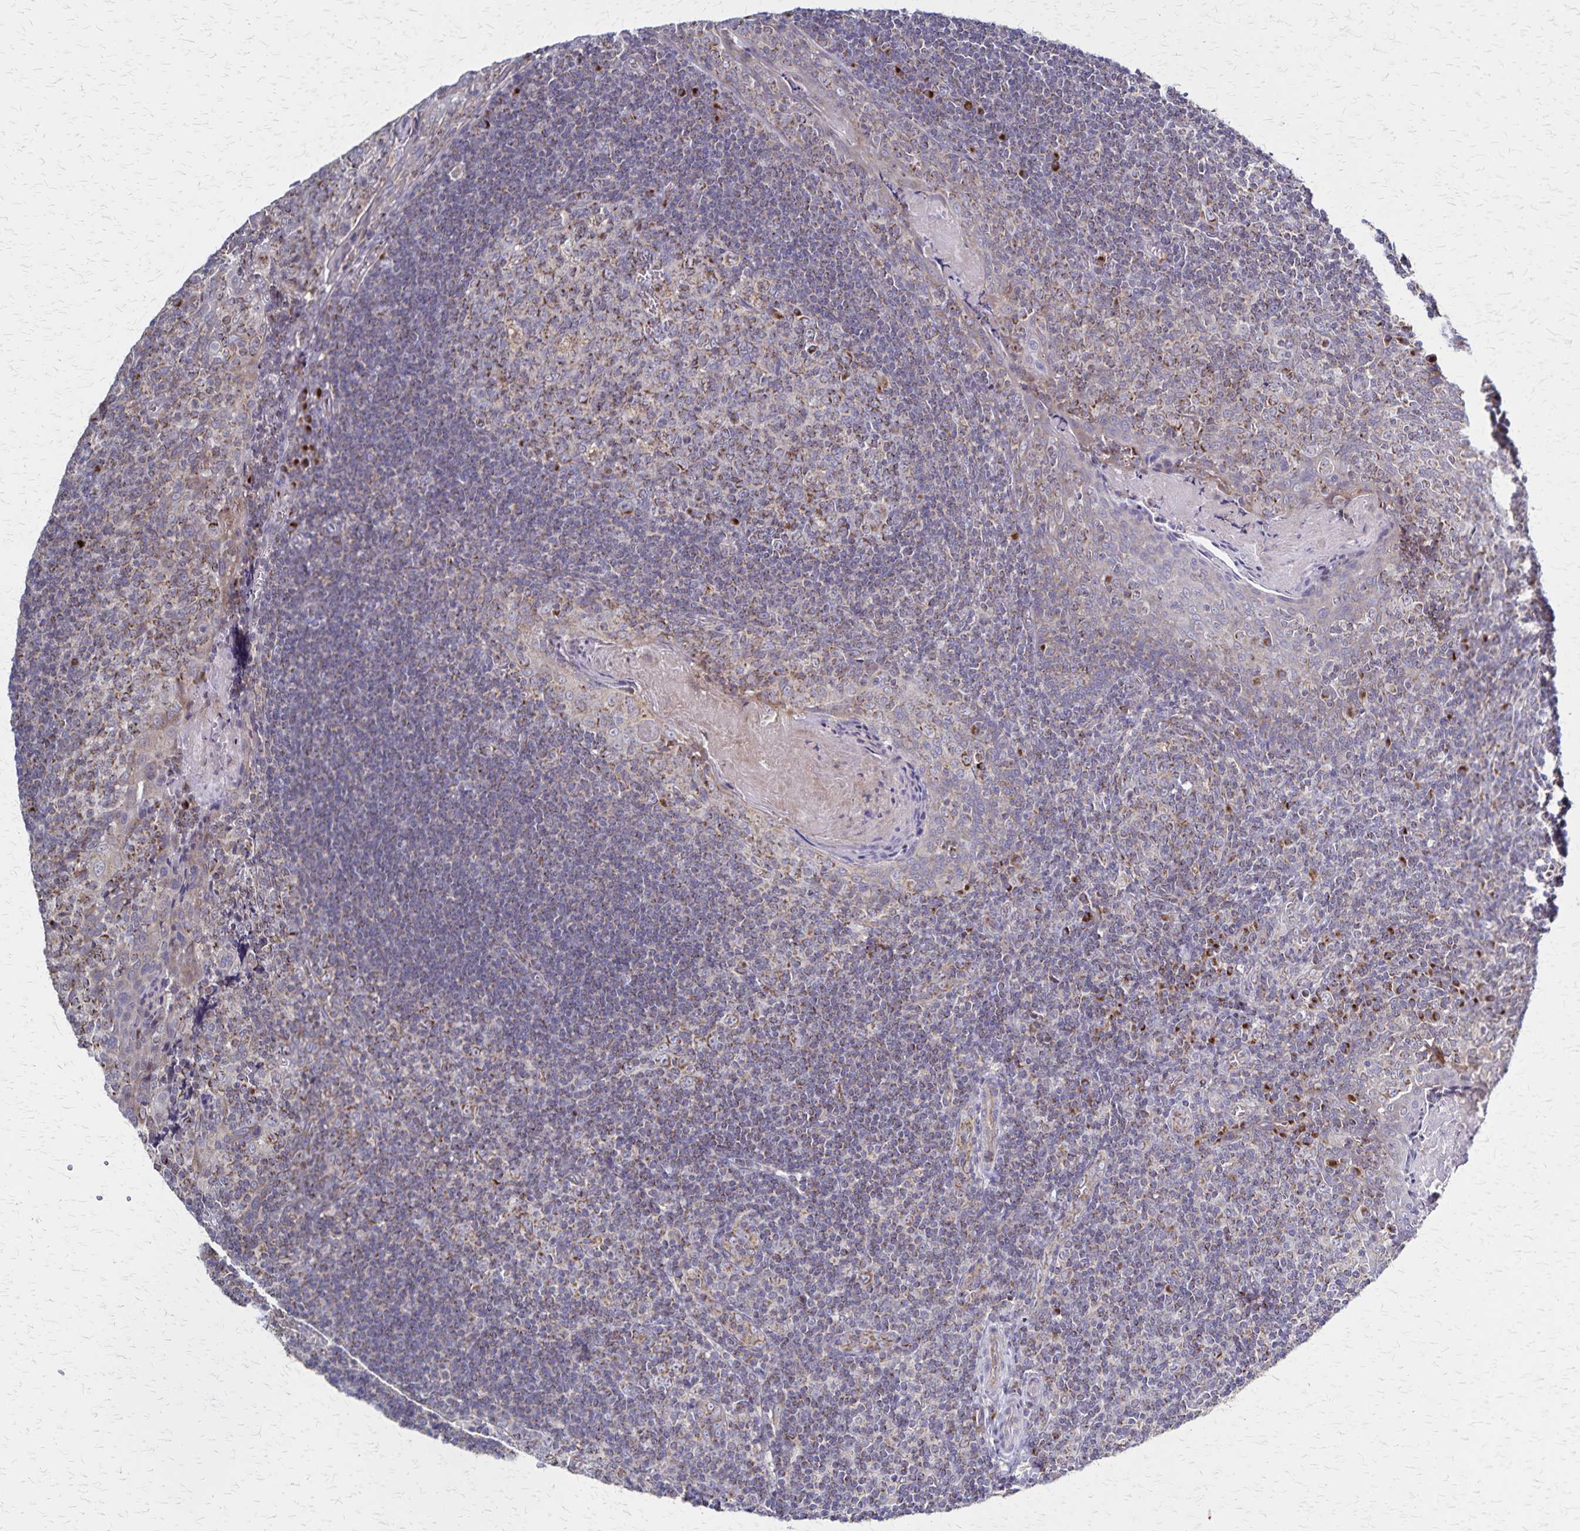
{"staining": {"intensity": "moderate", "quantity": "25%-75%", "location": "cytoplasmic/membranous"}, "tissue": "tonsil", "cell_type": "Germinal center cells", "image_type": "normal", "snomed": [{"axis": "morphology", "description": "Normal tissue, NOS"}, {"axis": "morphology", "description": "Inflammation, NOS"}, {"axis": "topography", "description": "Tonsil"}], "caption": "Moderate cytoplasmic/membranous expression is present in approximately 25%-75% of germinal center cells in unremarkable tonsil. (Brightfield microscopy of DAB IHC at high magnification).", "gene": "NFS1", "patient": {"sex": "female", "age": 31}}